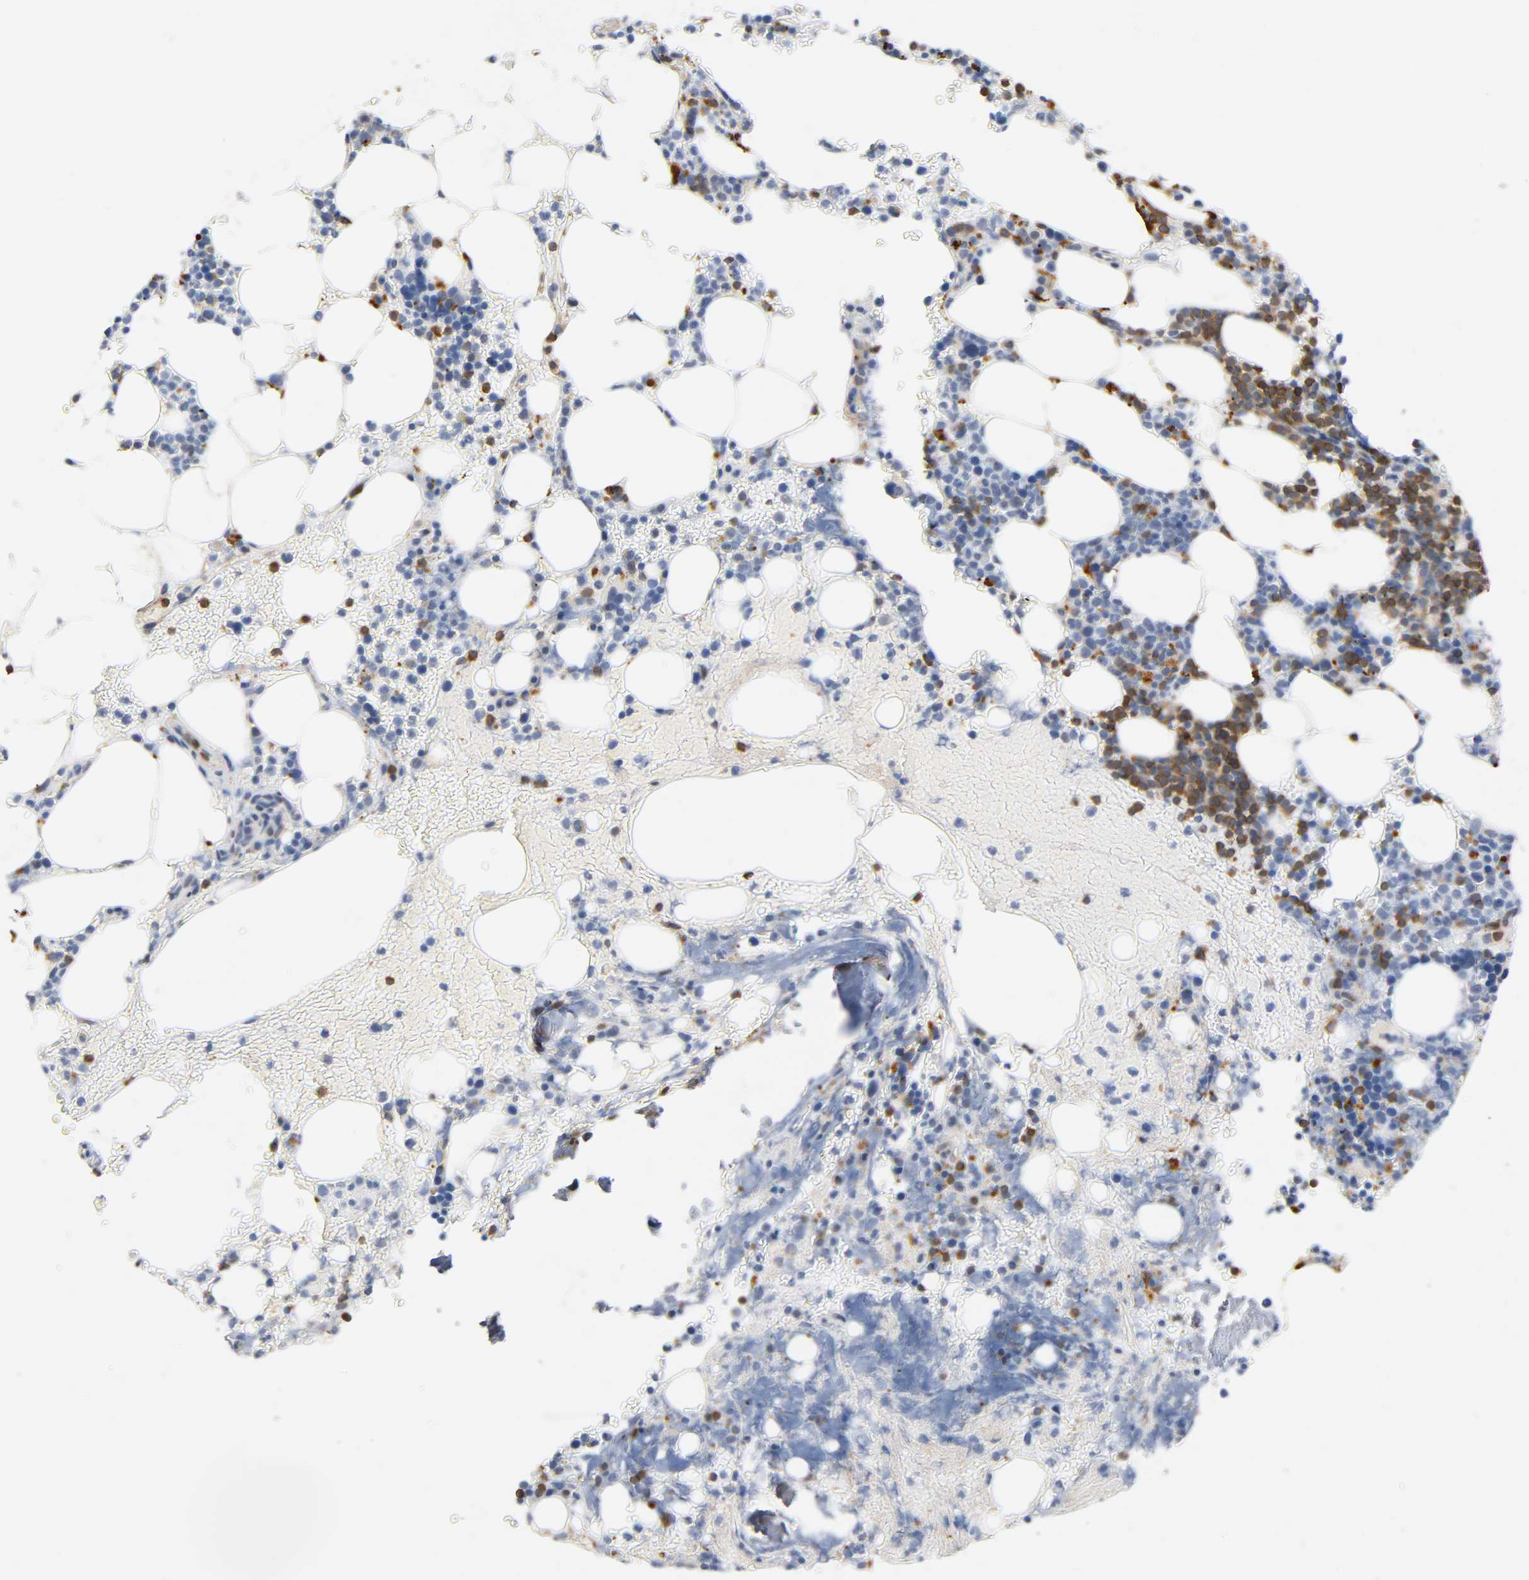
{"staining": {"intensity": "moderate", "quantity": "<25%", "location": "cytoplasmic/membranous"}, "tissue": "bone marrow", "cell_type": "Hematopoietic cells", "image_type": "normal", "snomed": [{"axis": "morphology", "description": "Normal tissue, NOS"}, {"axis": "topography", "description": "Bone marrow"}], "caption": "The histopathology image displays staining of unremarkable bone marrow, revealing moderate cytoplasmic/membranous protein positivity (brown color) within hematopoietic cells.", "gene": "UCKL1", "patient": {"sex": "female", "age": 73}}